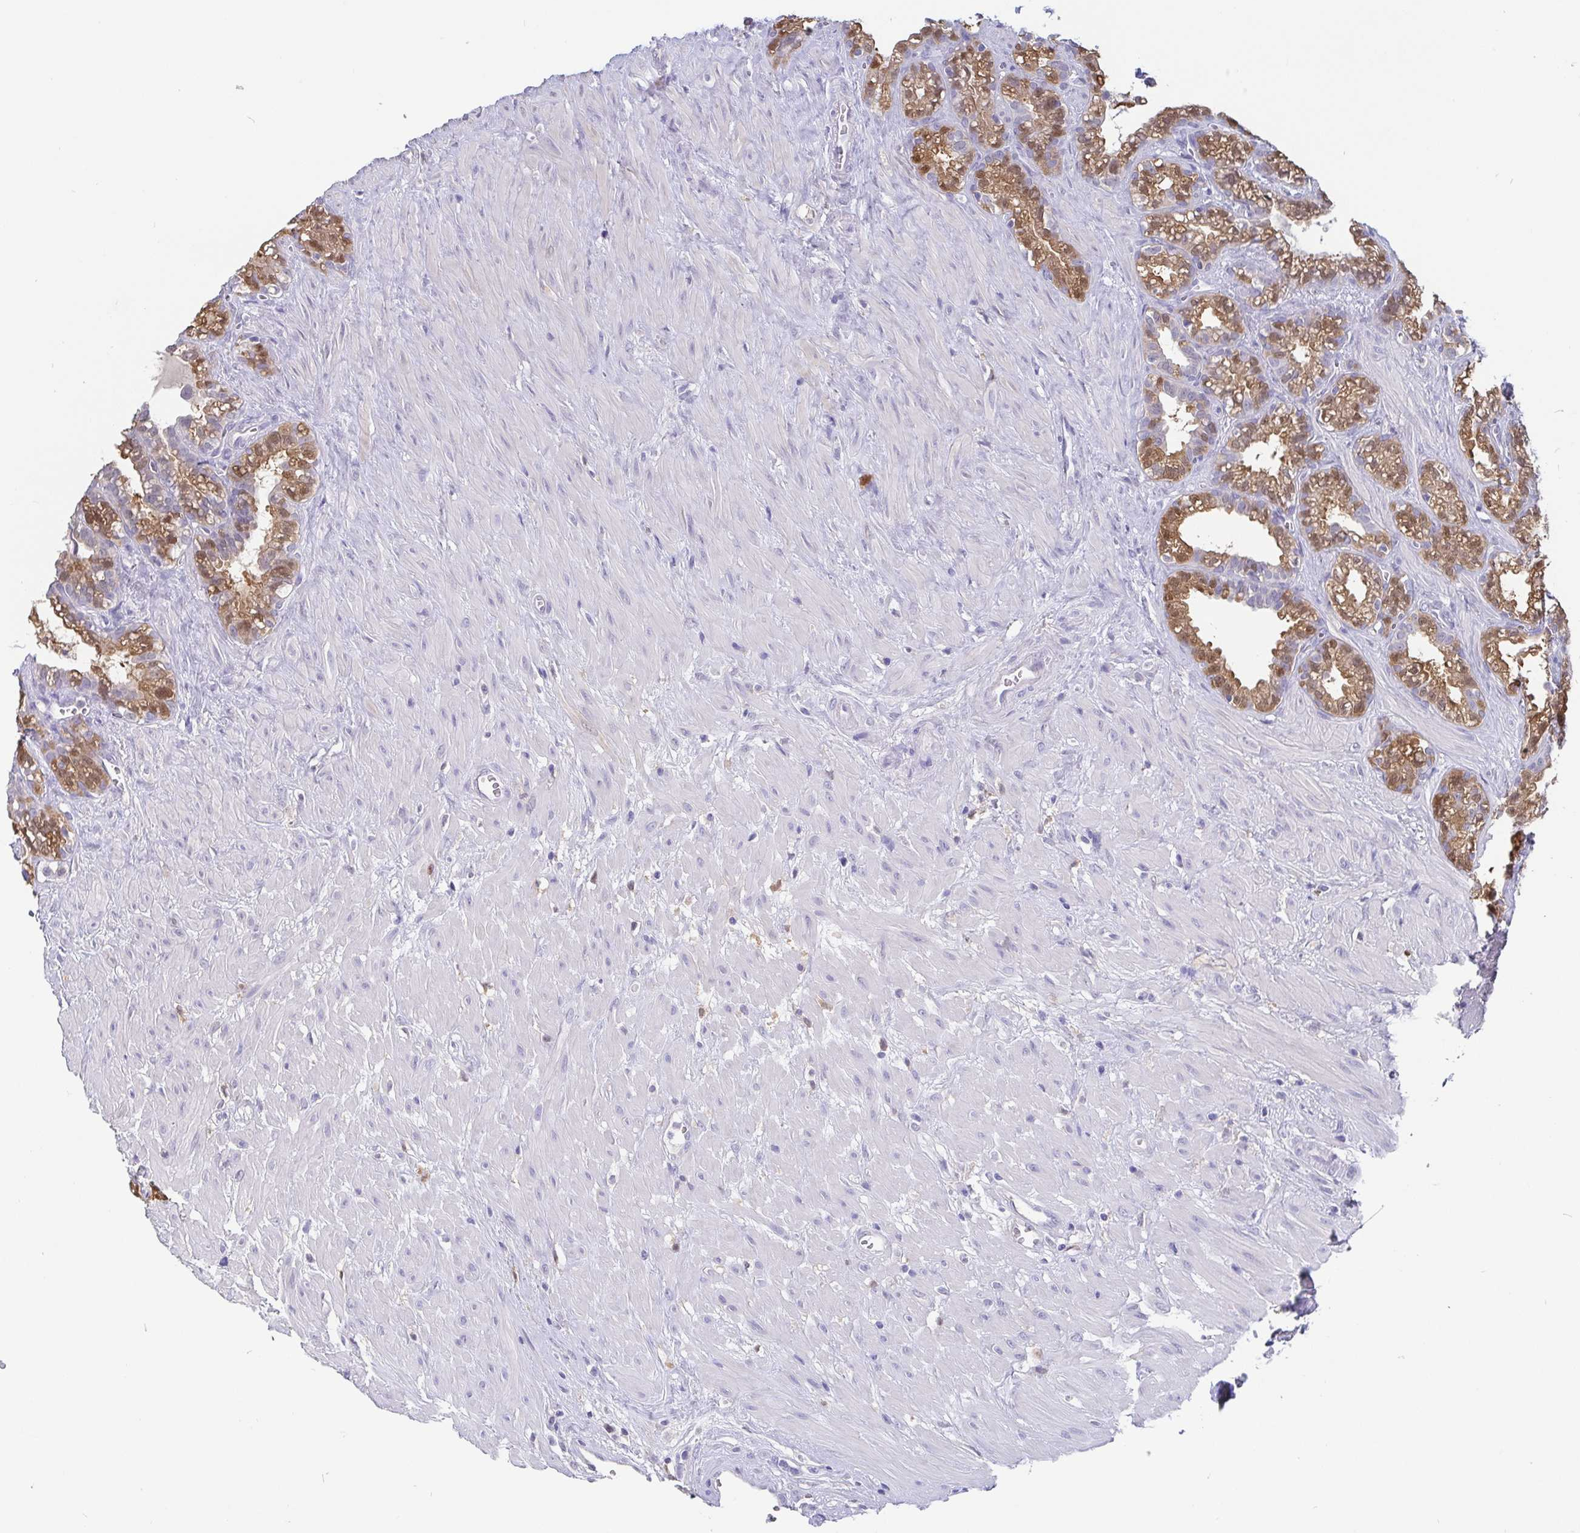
{"staining": {"intensity": "moderate", "quantity": ">75%", "location": "cytoplasmic/membranous,nuclear"}, "tissue": "seminal vesicle", "cell_type": "Glandular cells", "image_type": "normal", "snomed": [{"axis": "morphology", "description": "Normal tissue, NOS"}, {"axis": "topography", "description": "Seminal veicle"}], "caption": "A high-resolution photomicrograph shows immunohistochemistry (IHC) staining of unremarkable seminal vesicle, which demonstrates moderate cytoplasmic/membranous,nuclear expression in approximately >75% of glandular cells.", "gene": "IDH1", "patient": {"sex": "male", "age": 76}}